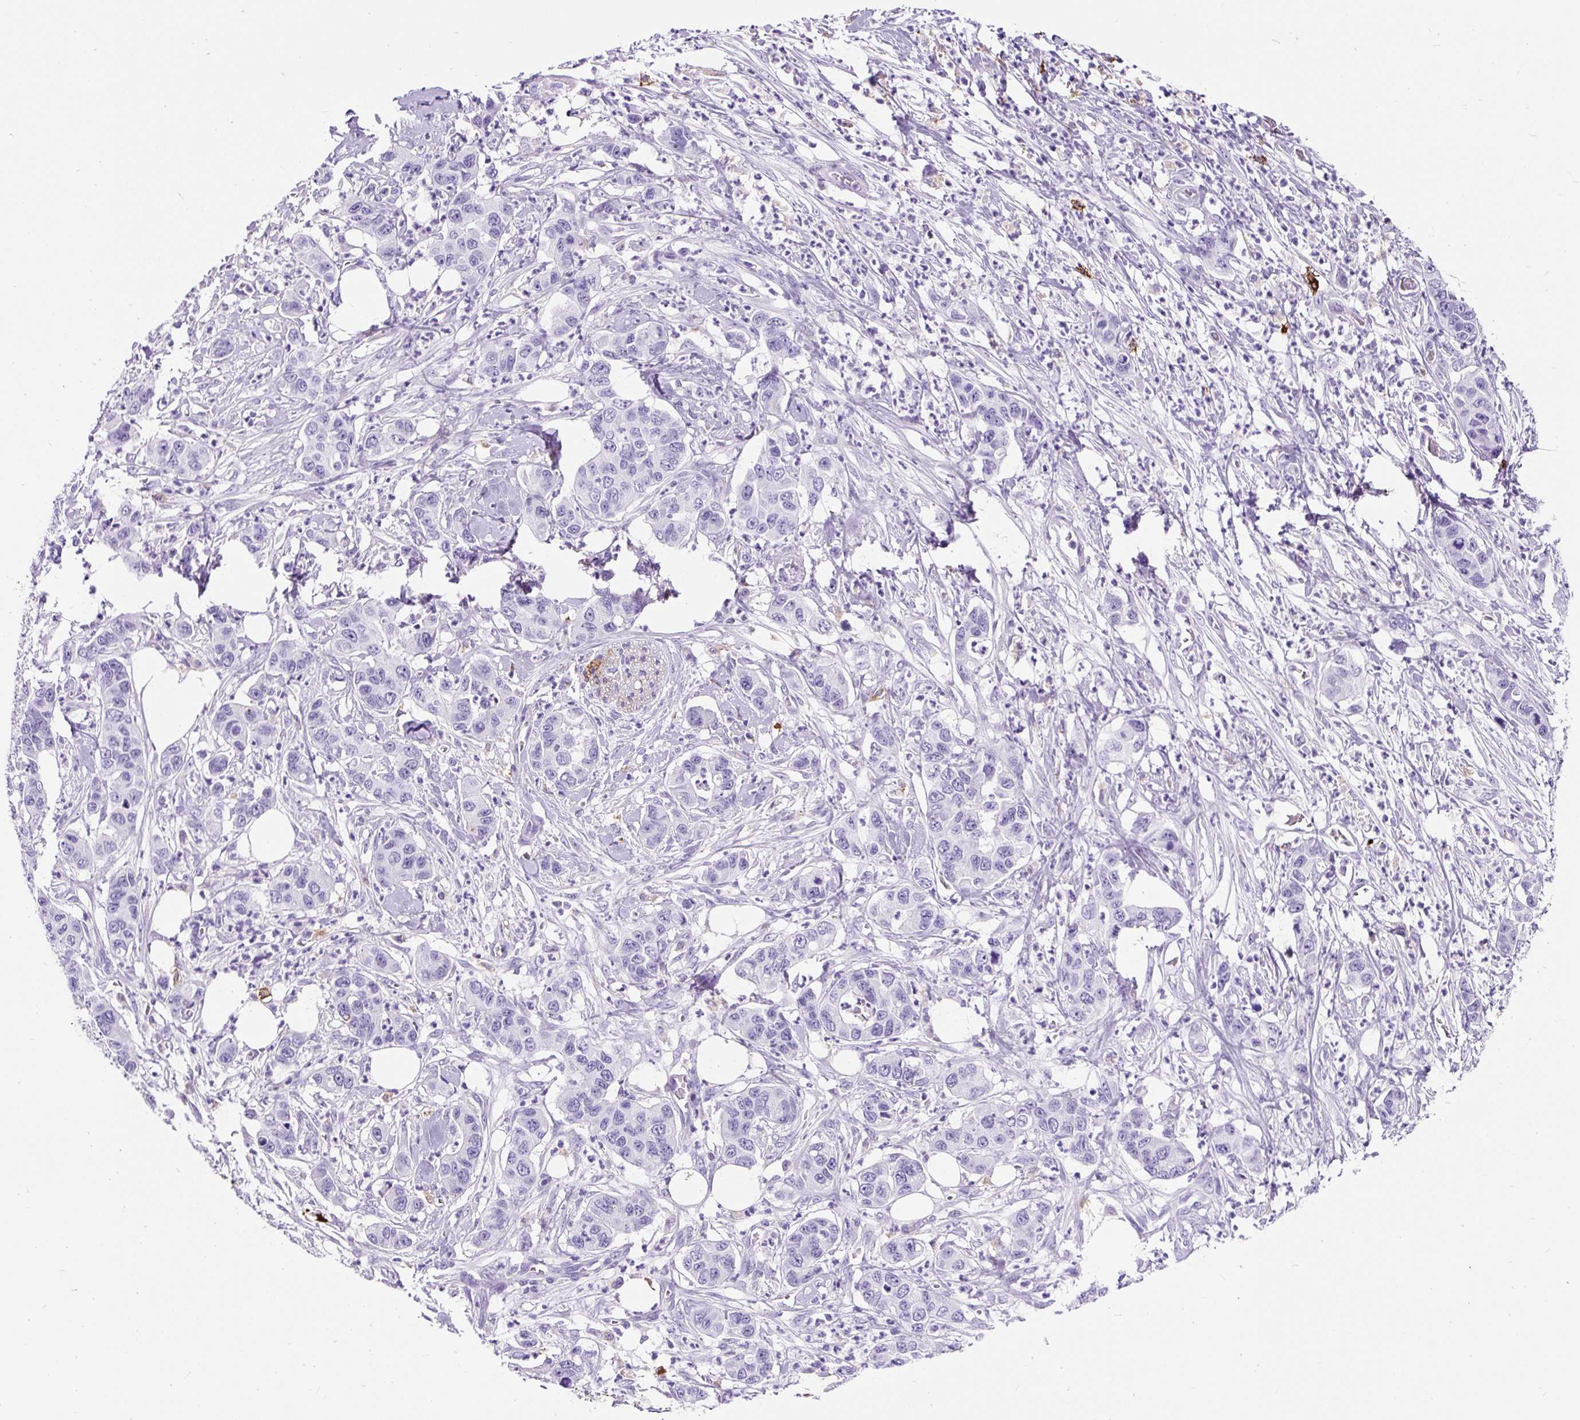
{"staining": {"intensity": "negative", "quantity": "none", "location": "none"}, "tissue": "pancreatic cancer", "cell_type": "Tumor cells", "image_type": "cancer", "snomed": [{"axis": "morphology", "description": "Adenocarcinoma, NOS"}, {"axis": "topography", "description": "Pancreas"}], "caption": "Immunohistochemistry (IHC) of adenocarcinoma (pancreatic) reveals no positivity in tumor cells. Brightfield microscopy of IHC stained with DAB (3,3'-diaminobenzidine) (brown) and hematoxylin (blue), captured at high magnification.", "gene": "HLA-DRA", "patient": {"sex": "male", "age": 73}}